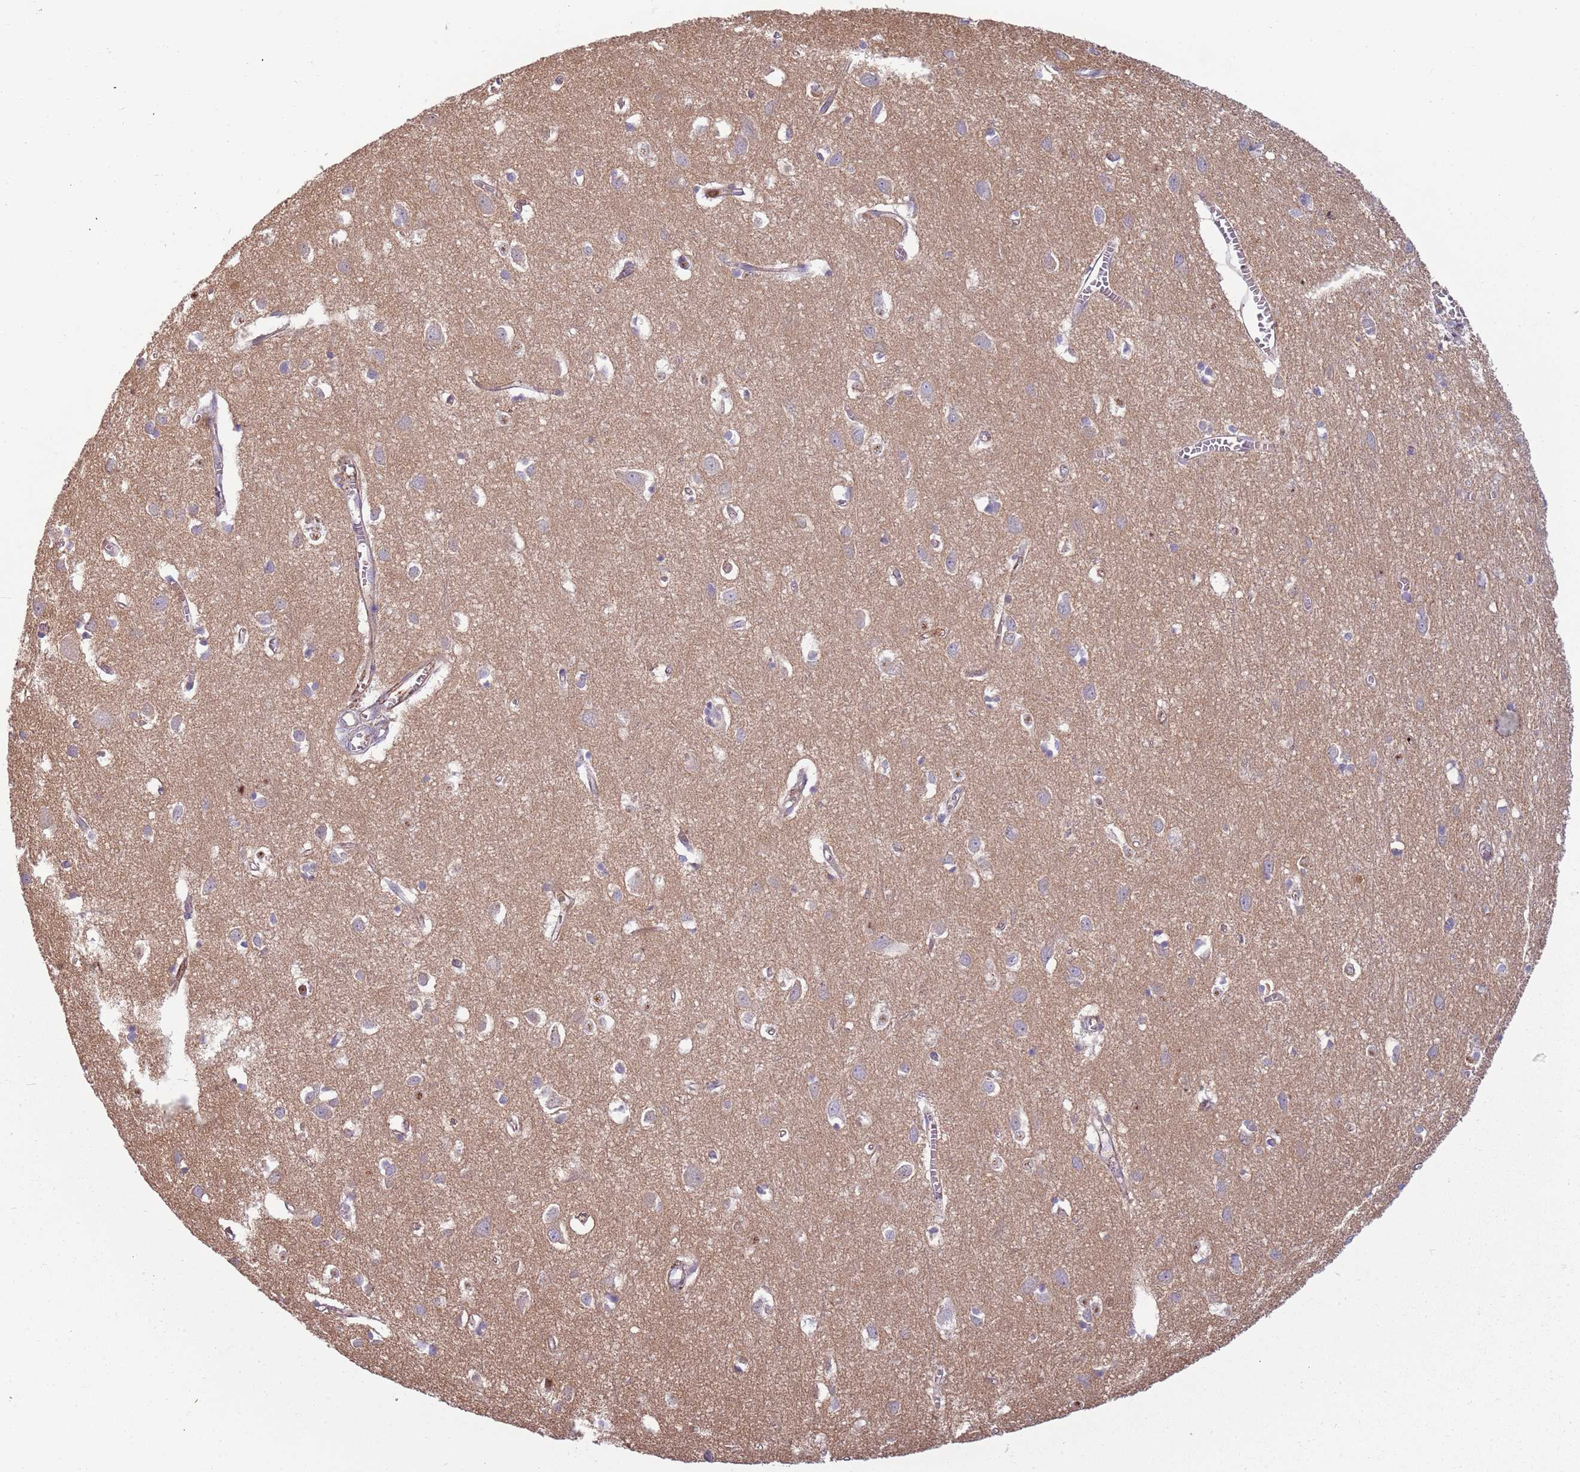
{"staining": {"intensity": "negative", "quantity": "none", "location": "none"}, "tissue": "cerebral cortex", "cell_type": "Endothelial cells", "image_type": "normal", "snomed": [{"axis": "morphology", "description": "Normal tissue, NOS"}, {"axis": "topography", "description": "Cerebral cortex"}], "caption": "Human cerebral cortex stained for a protein using IHC exhibits no positivity in endothelial cells.", "gene": "NADK", "patient": {"sex": "female", "age": 64}}